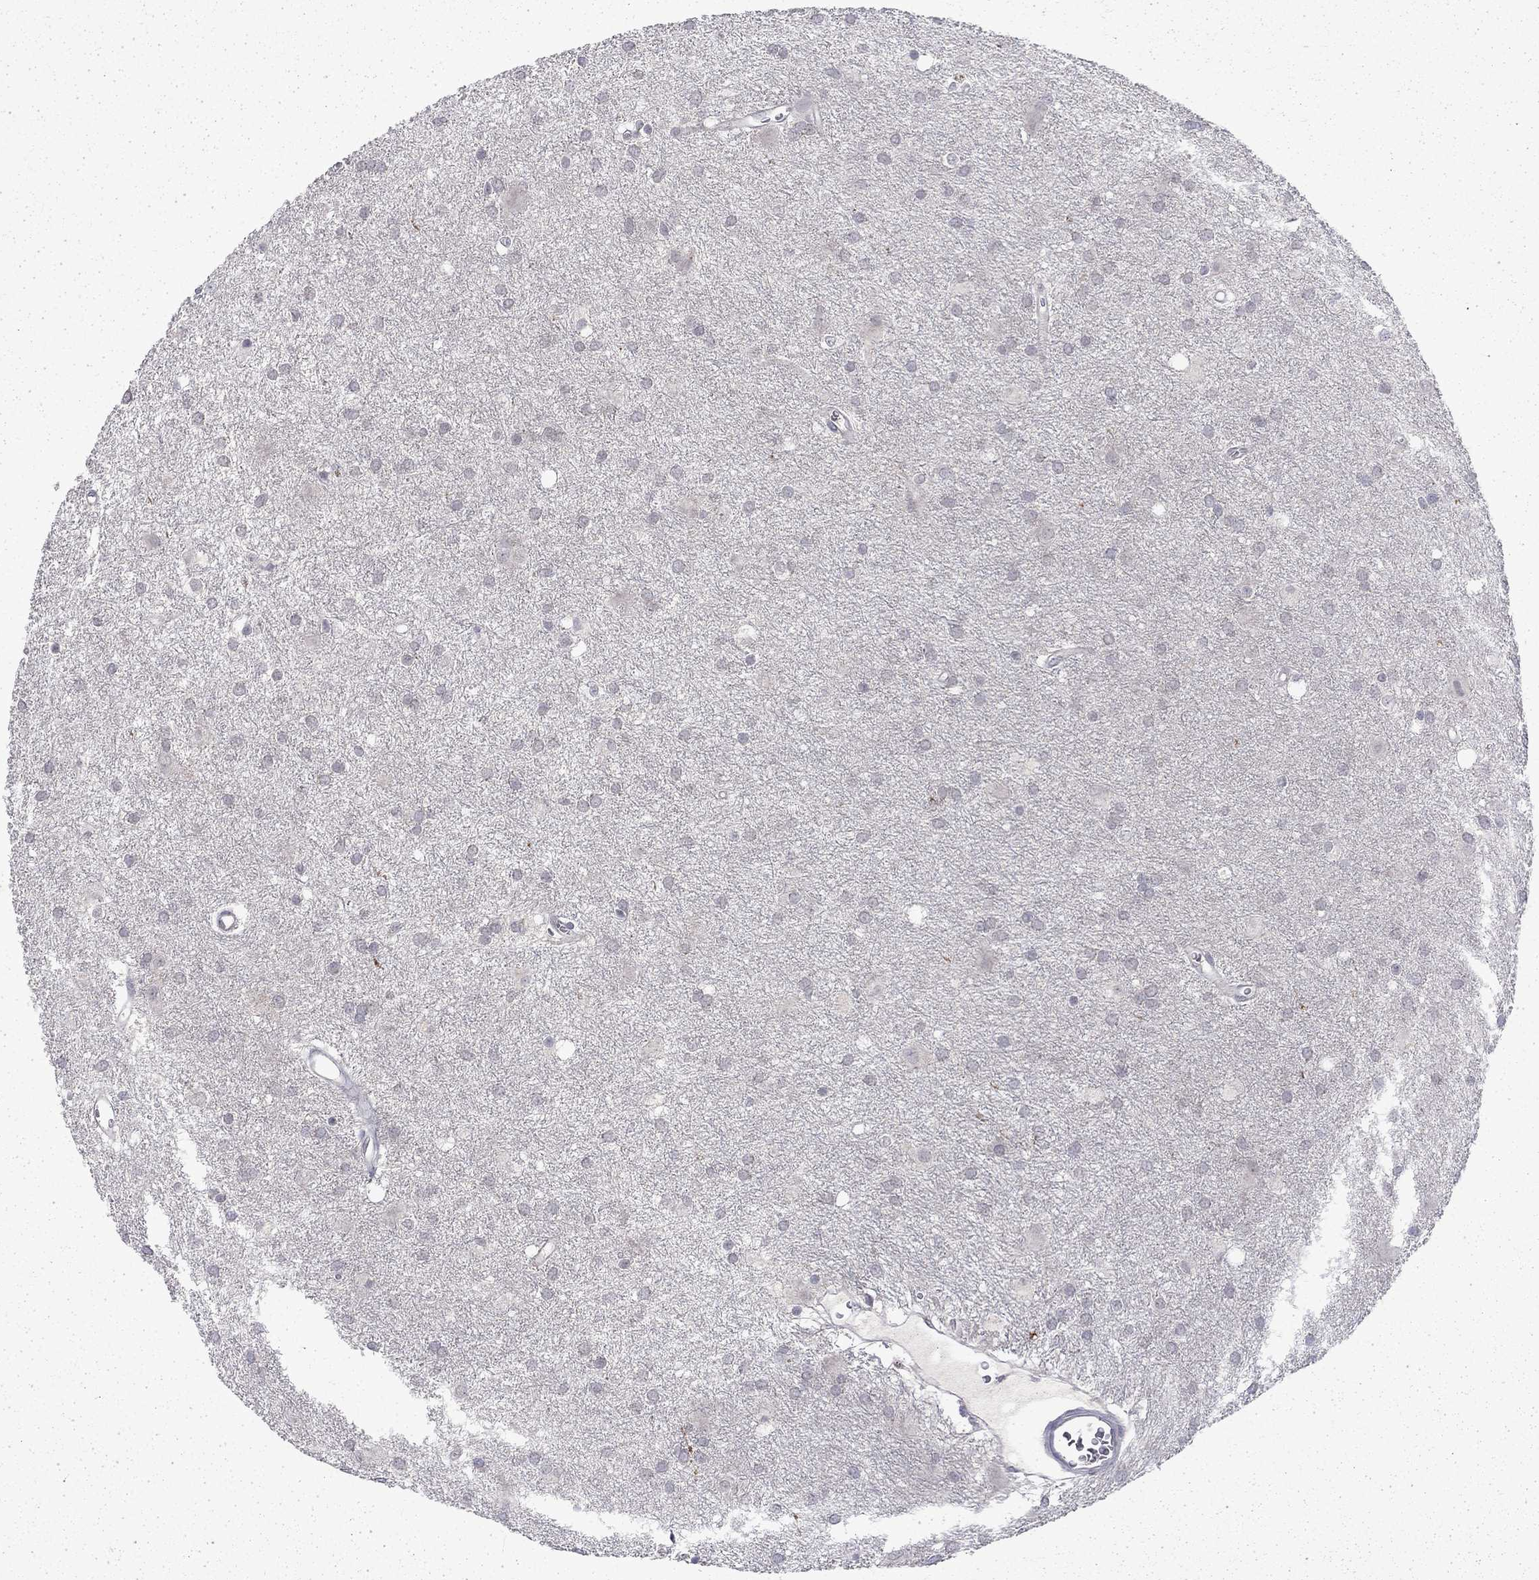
{"staining": {"intensity": "negative", "quantity": "none", "location": "none"}, "tissue": "glioma", "cell_type": "Tumor cells", "image_type": "cancer", "snomed": [{"axis": "morphology", "description": "Glioma, malignant, Low grade"}, {"axis": "topography", "description": "Brain"}], "caption": "An immunohistochemistry histopathology image of malignant glioma (low-grade) is shown. There is no staining in tumor cells of malignant glioma (low-grade).", "gene": "CHAT", "patient": {"sex": "male", "age": 58}}